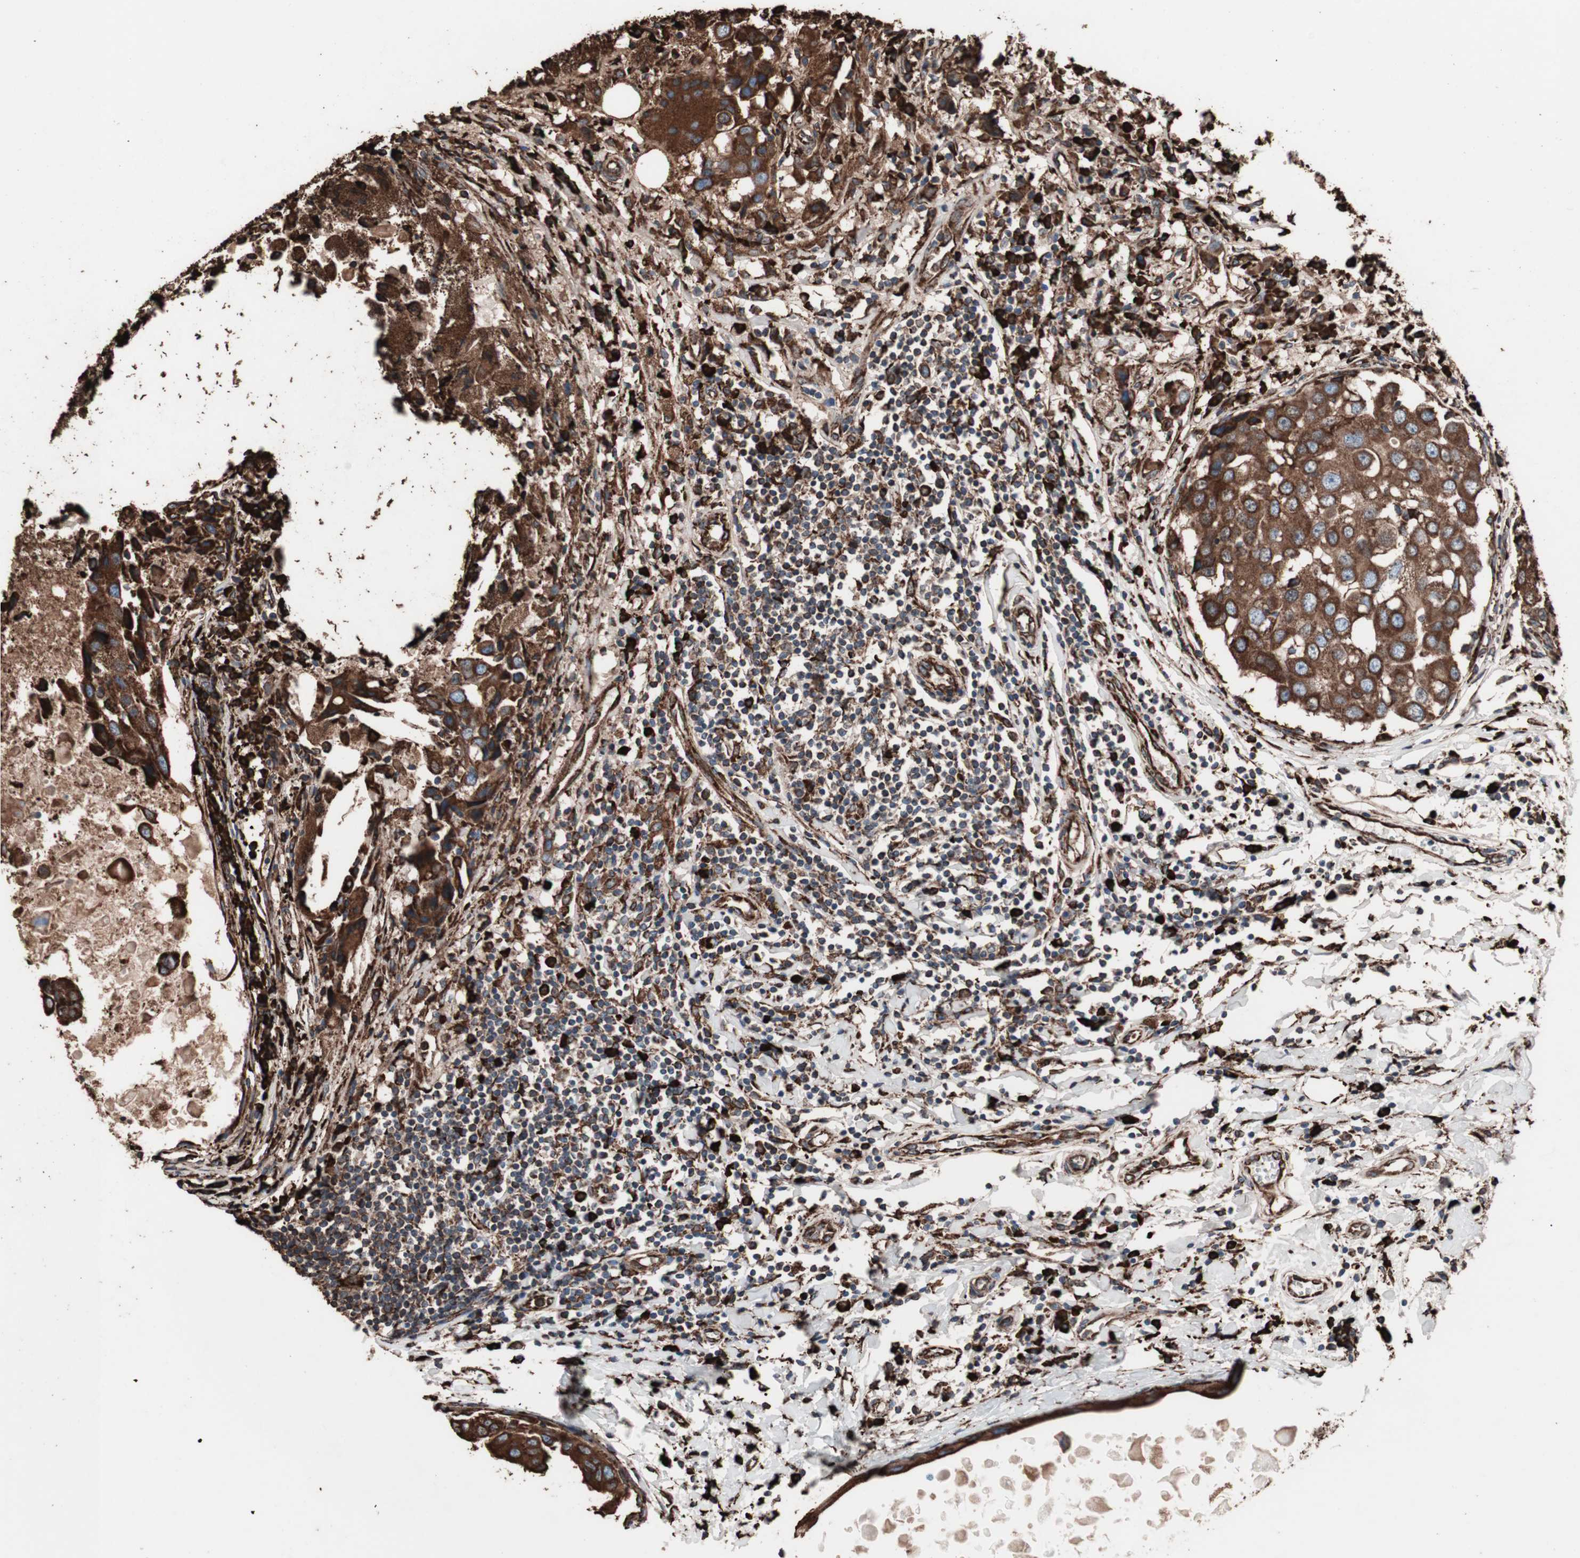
{"staining": {"intensity": "strong", "quantity": ">75%", "location": "cytoplasmic/membranous"}, "tissue": "breast cancer", "cell_type": "Tumor cells", "image_type": "cancer", "snomed": [{"axis": "morphology", "description": "Duct carcinoma"}, {"axis": "topography", "description": "Breast"}], "caption": "Breast cancer stained with DAB (3,3'-diaminobenzidine) IHC shows high levels of strong cytoplasmic/membranous expression in about >75% of tumor cells.", "gene": "HSP90B1", "patient": {"sex": "female", "age": 27}}